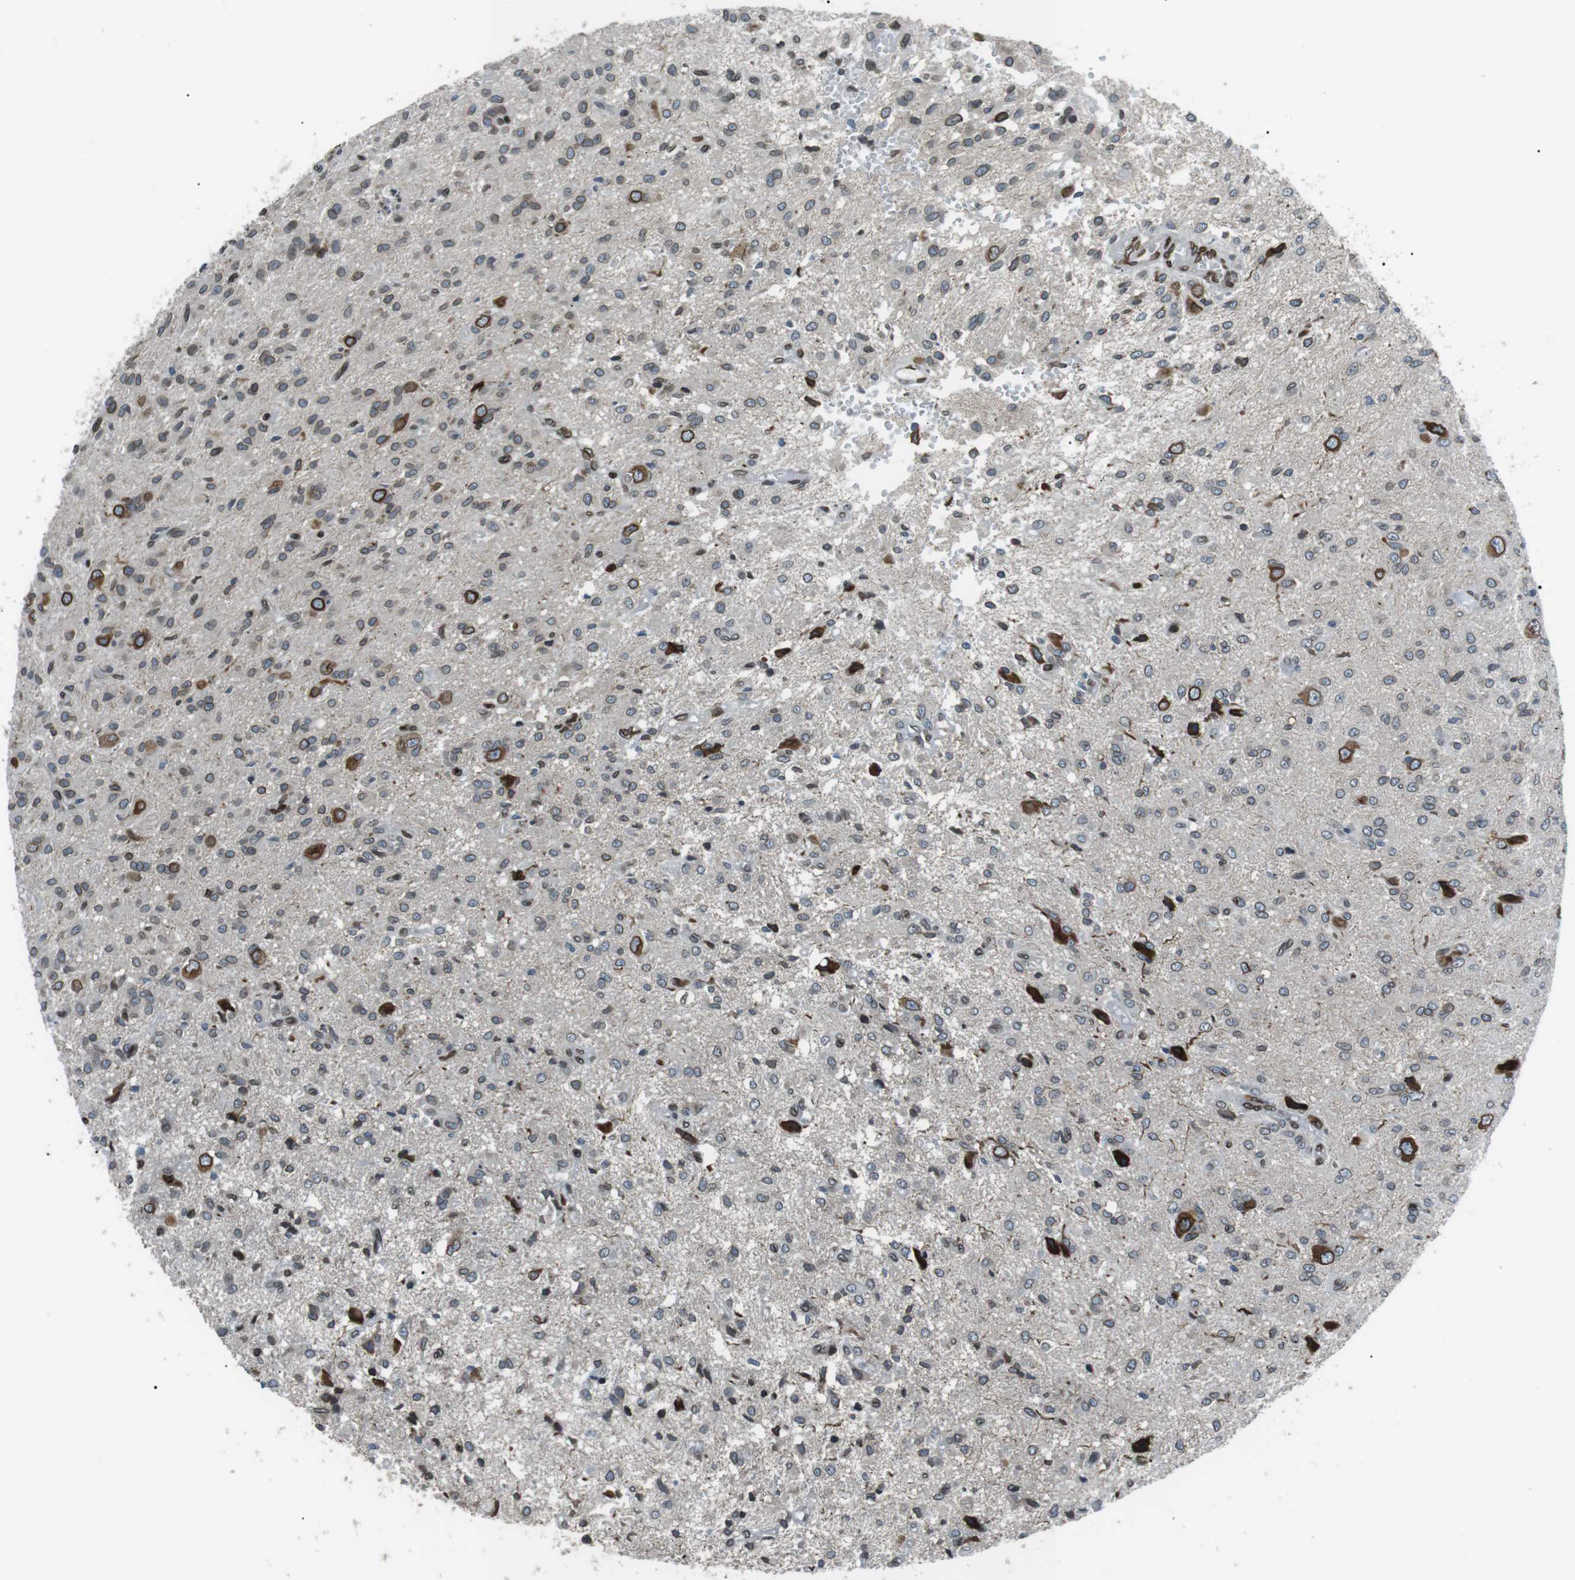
{"staining": {"intensity": "weak", "quantity": ">75%", "location": "cytoplasmic/membranous,nuclear"}, "tissue": "glioma", "cell_type": "Tumor cells", "image_type": "cancer", "snomed": [{"axis": "morphology", "description": "Glioma, malignant, High grade"}, {"axis": "topography", "description": "Brain"}], "caption": "Glioma stained for a protein reveals weak cytoplasmic/membranous and nuclear positivity in tumor cells.", "gene": "TMX4", "patient": {"sex": "female", "age": 59}}